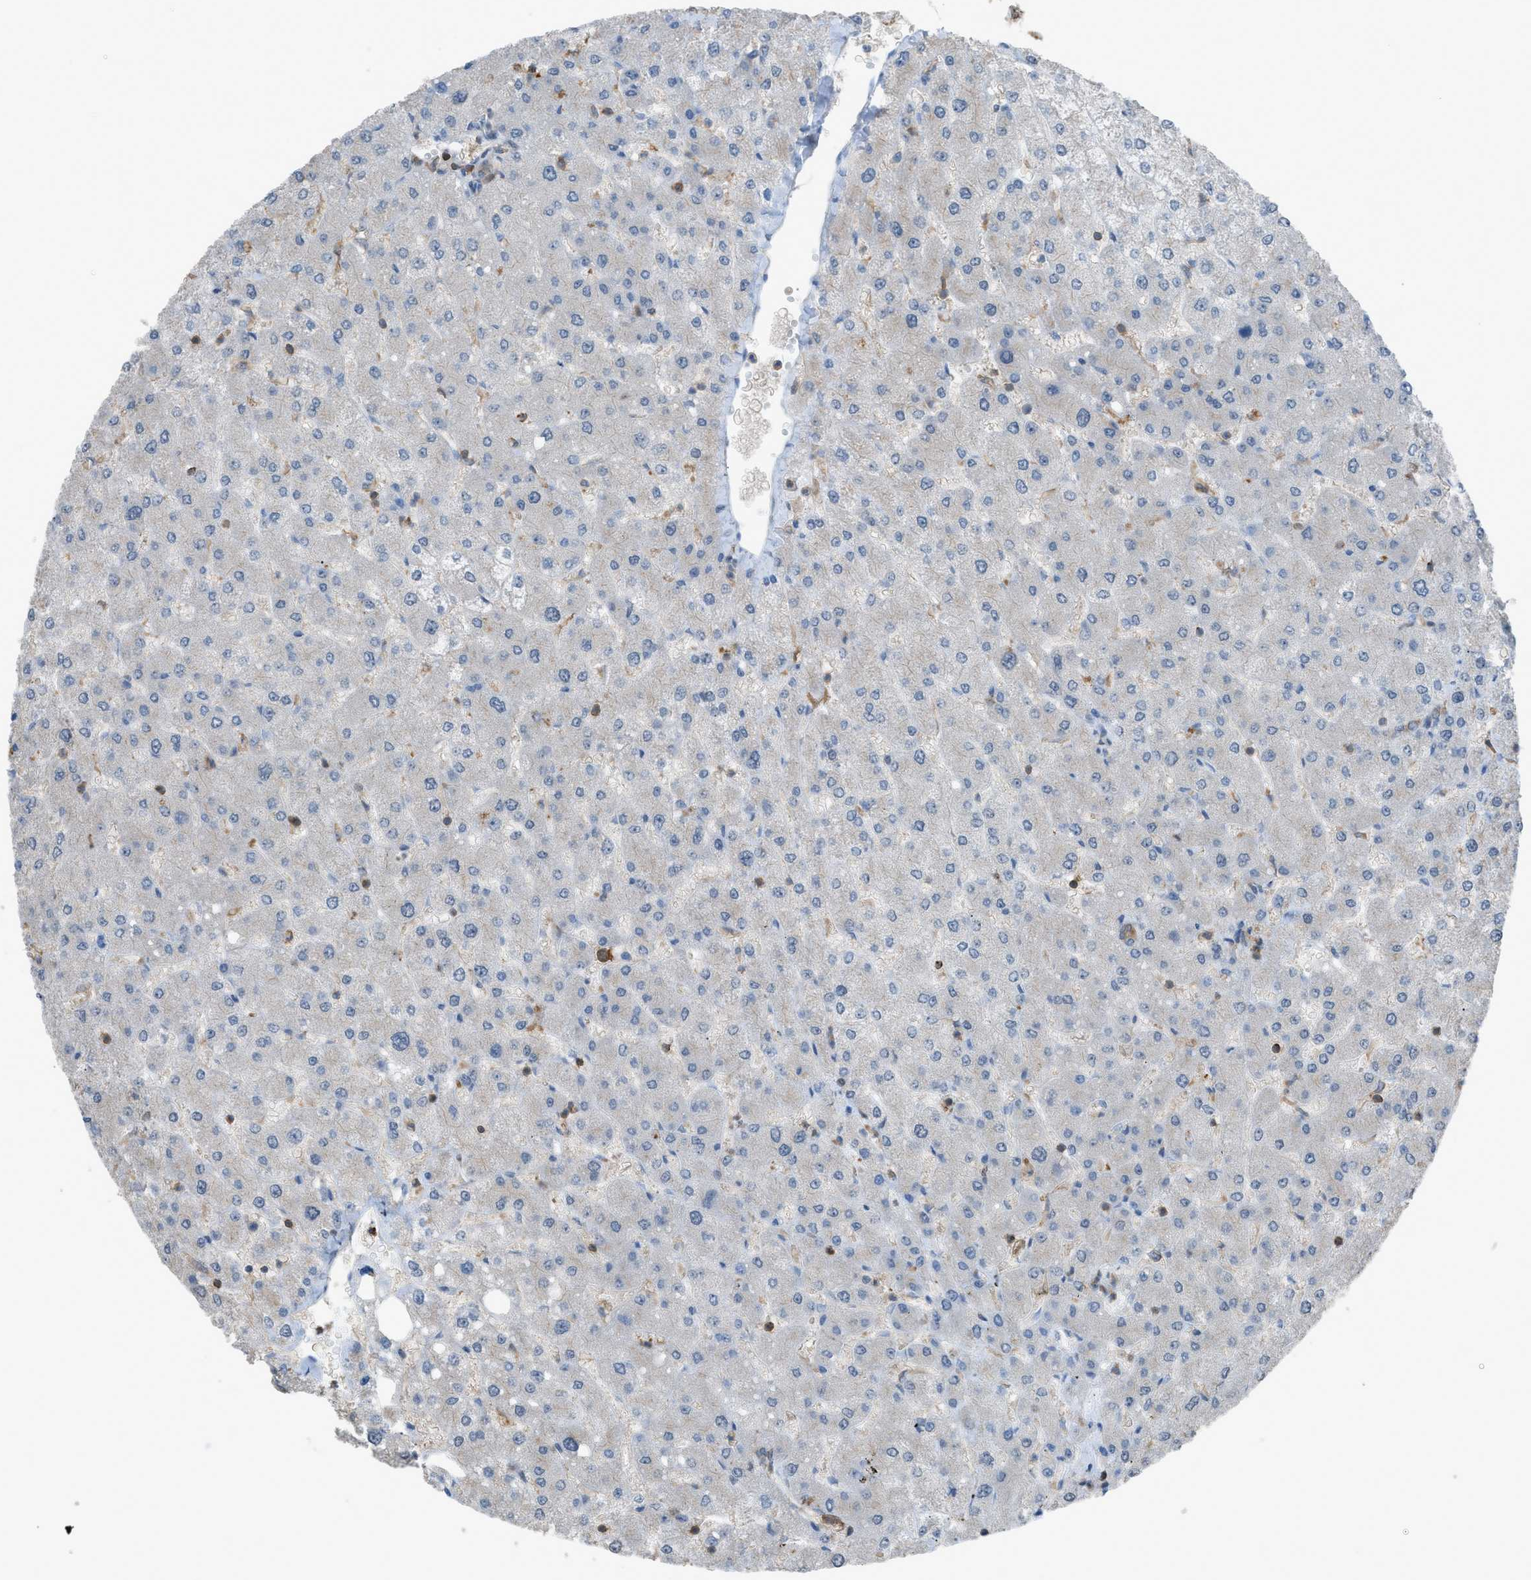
{"staining": {"intensity": "negative", "quantity": "none", "location": "none"}, "tissue": "liver", "cell_type": "Cholangiocytes", "image_type": "normal", "snomed": [{"axis": "morphology", "description": "Normal tissue, NOS"}, {"axis": "topography", "description": "Liver"}], "caption": "This is a photomicrograph of immunohistochemistry (IHC) staining of normal liver, which shows no expression in cholangiocytes.", "gene": "DYRK1A", "patient": {"sex": "male", "age": 55}}